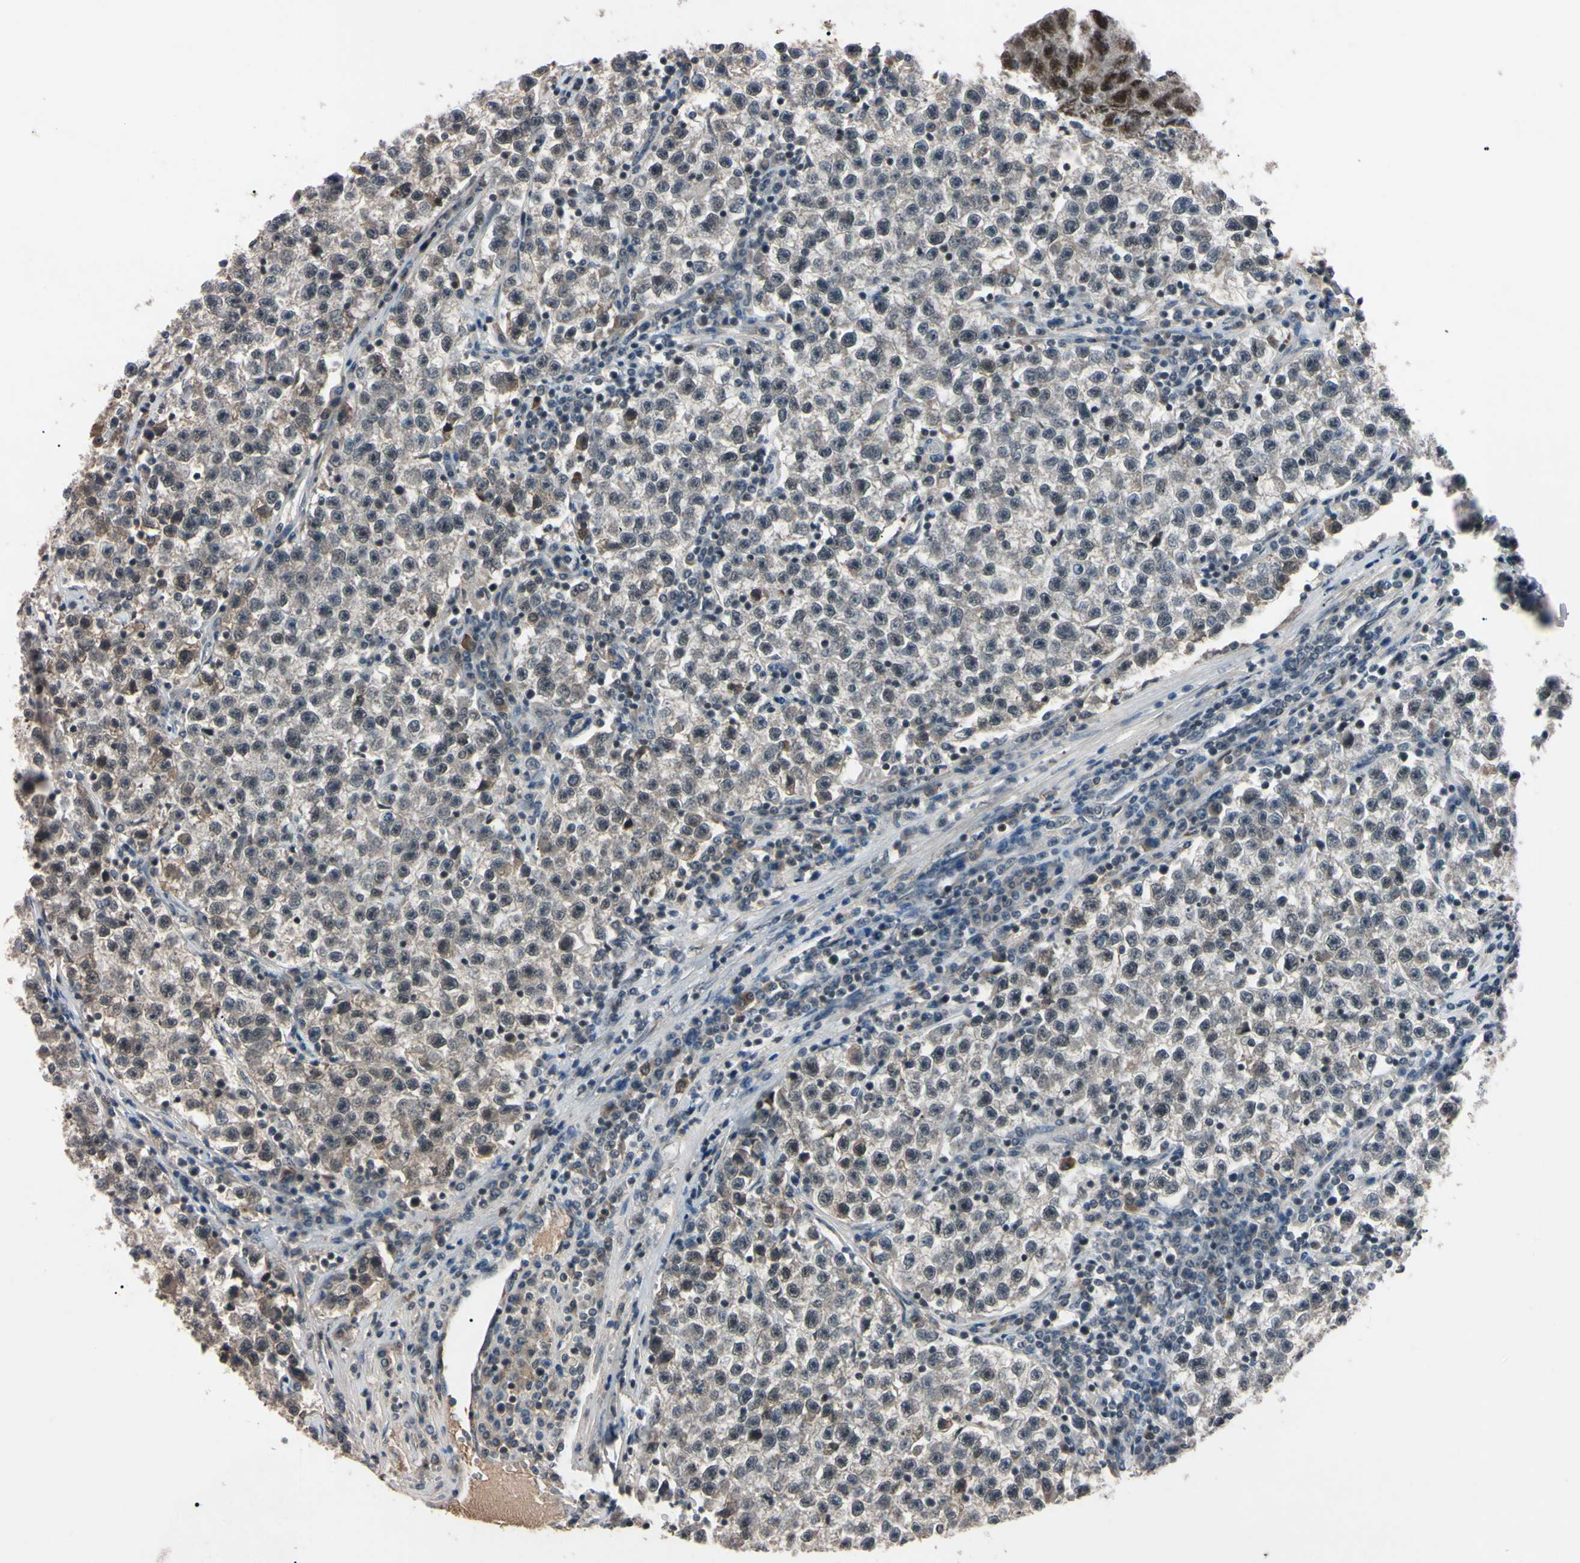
{"staining": {"intensity": "negative", "quantity": "none", "location": "none"}, "tissue": "testis cancer", "cell_type": "Tumor cells", "image_type": "cancer", "snomed": [{"axis": "morphology", "description": "Seminoma, NOS"}, {"axis": "topography", "description": "Testis"}], "caption": "Tumor cells are negative for brown protein staining in testis cancer (seminoma).", "gene": "YY1", "patient": {"sex": "male", "age": 22}}